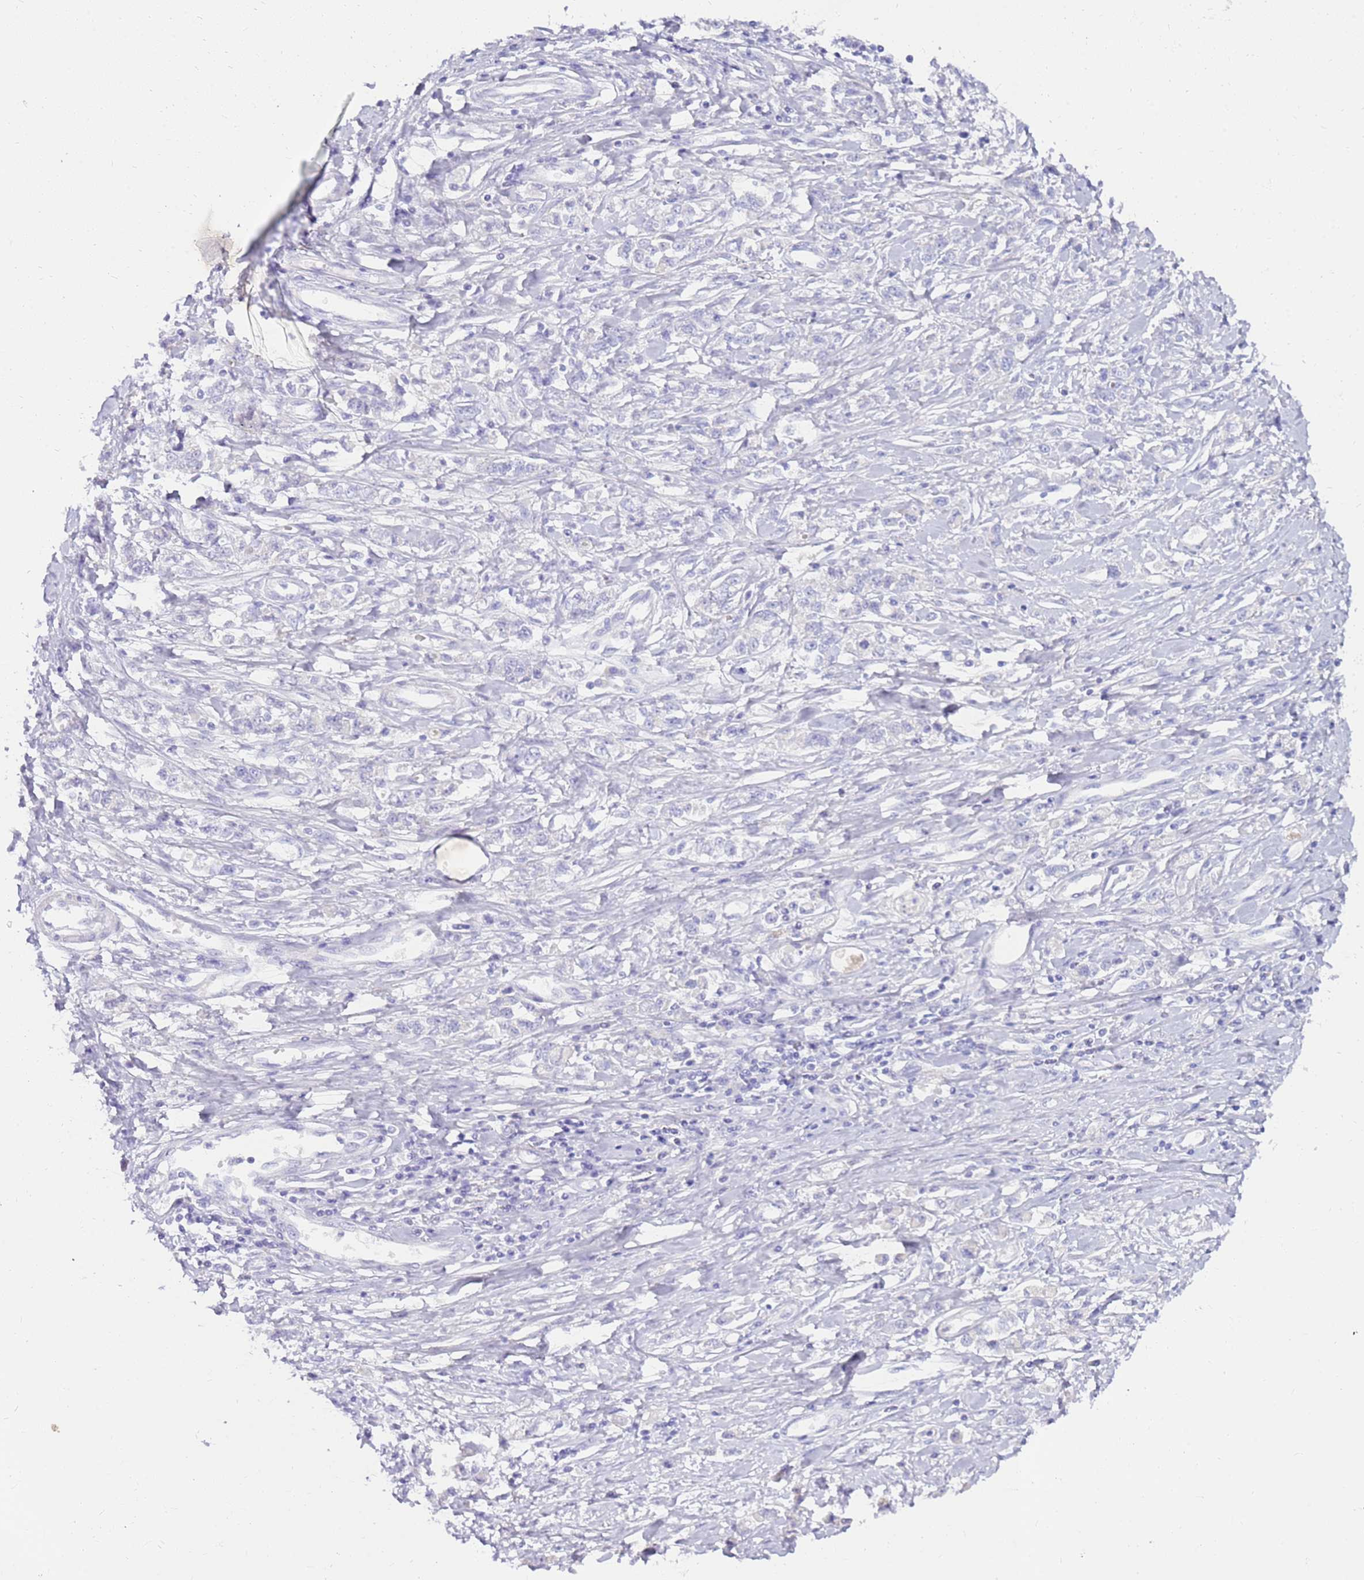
{"staining": {"intensity": "negative", "quantity": "none", "location": "none"}, "tissue": "stomach cancer", "cell_type": "Tumor cells", "image_type": "cancer", "snomed": [{"axis": "morphology", "description": "Adenocarcinoma, NOS"}, {"axis": "topography", "description": "Stomach"}], "caption": "IHC micrograph of stomach adenocarcinoma stained for a protein (brown), which reveals no staining in tumor cells.", "gene": "EVPLL", "patient": {"sex": "female", "age": 76}}